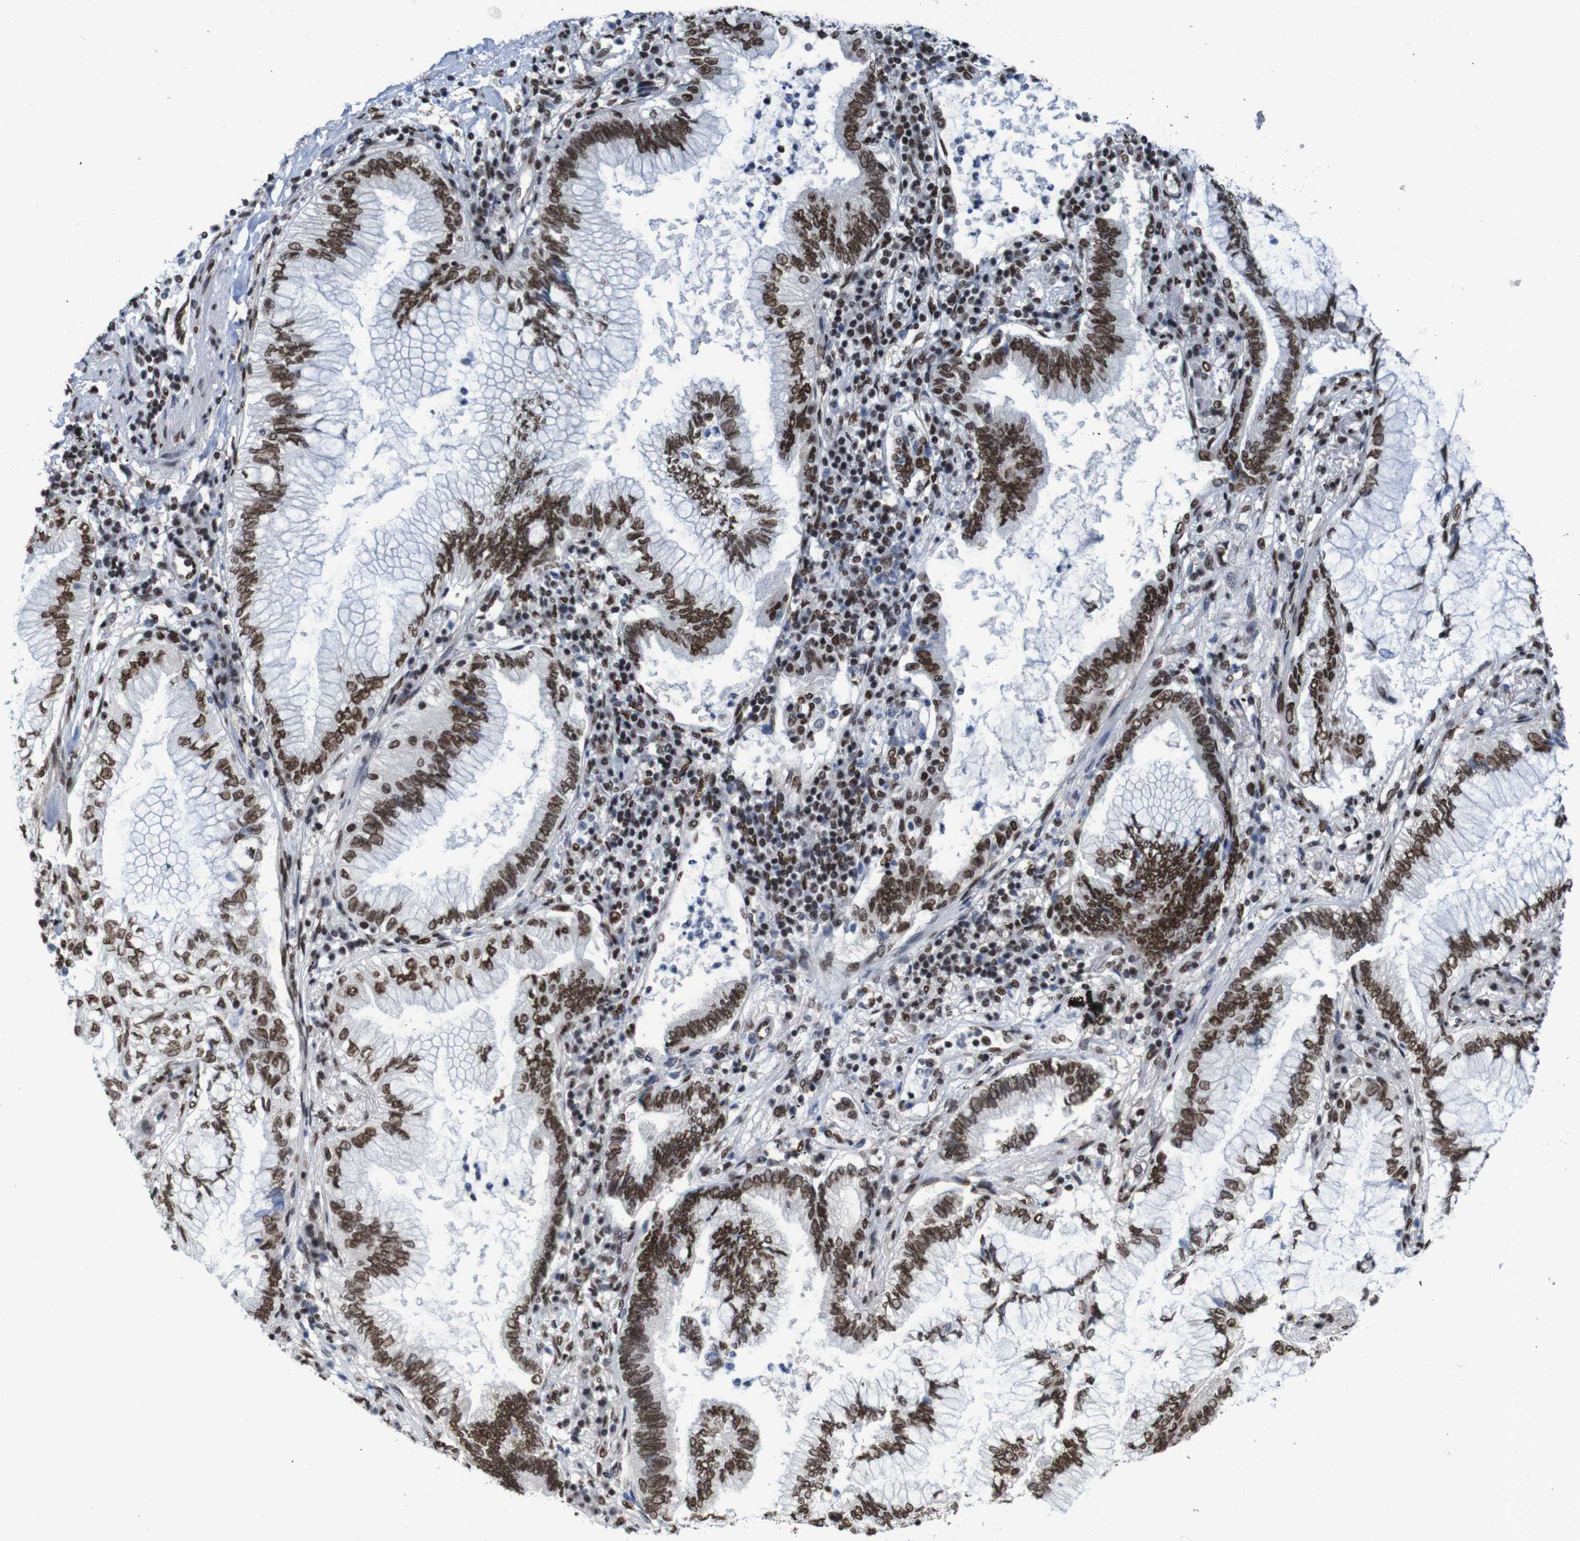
{"staining": {"intensity": "moderate", "quantity": ">75%", "location": "nuclear"}, "tissue": "lung cancer", "cell_type": "Tumor cells", "image_type": "cancer", "snomed": [{"axis": "morphology", "description": "Normal tissue, NOS"}, {"axis": "morphology", "description": "Adenocarcinoma, NOS"}, {"axis": "topography", "description": "Bronchus"}, {"axis": "topography", "description": "Lung"}], "caption": "Moderate nuclear expression is present in approximately >75% of tumor cells in lung cancer (adenocarcinoma).", "gene": "HNRNPR", "patient": {"sex": "female", "age": 70}}